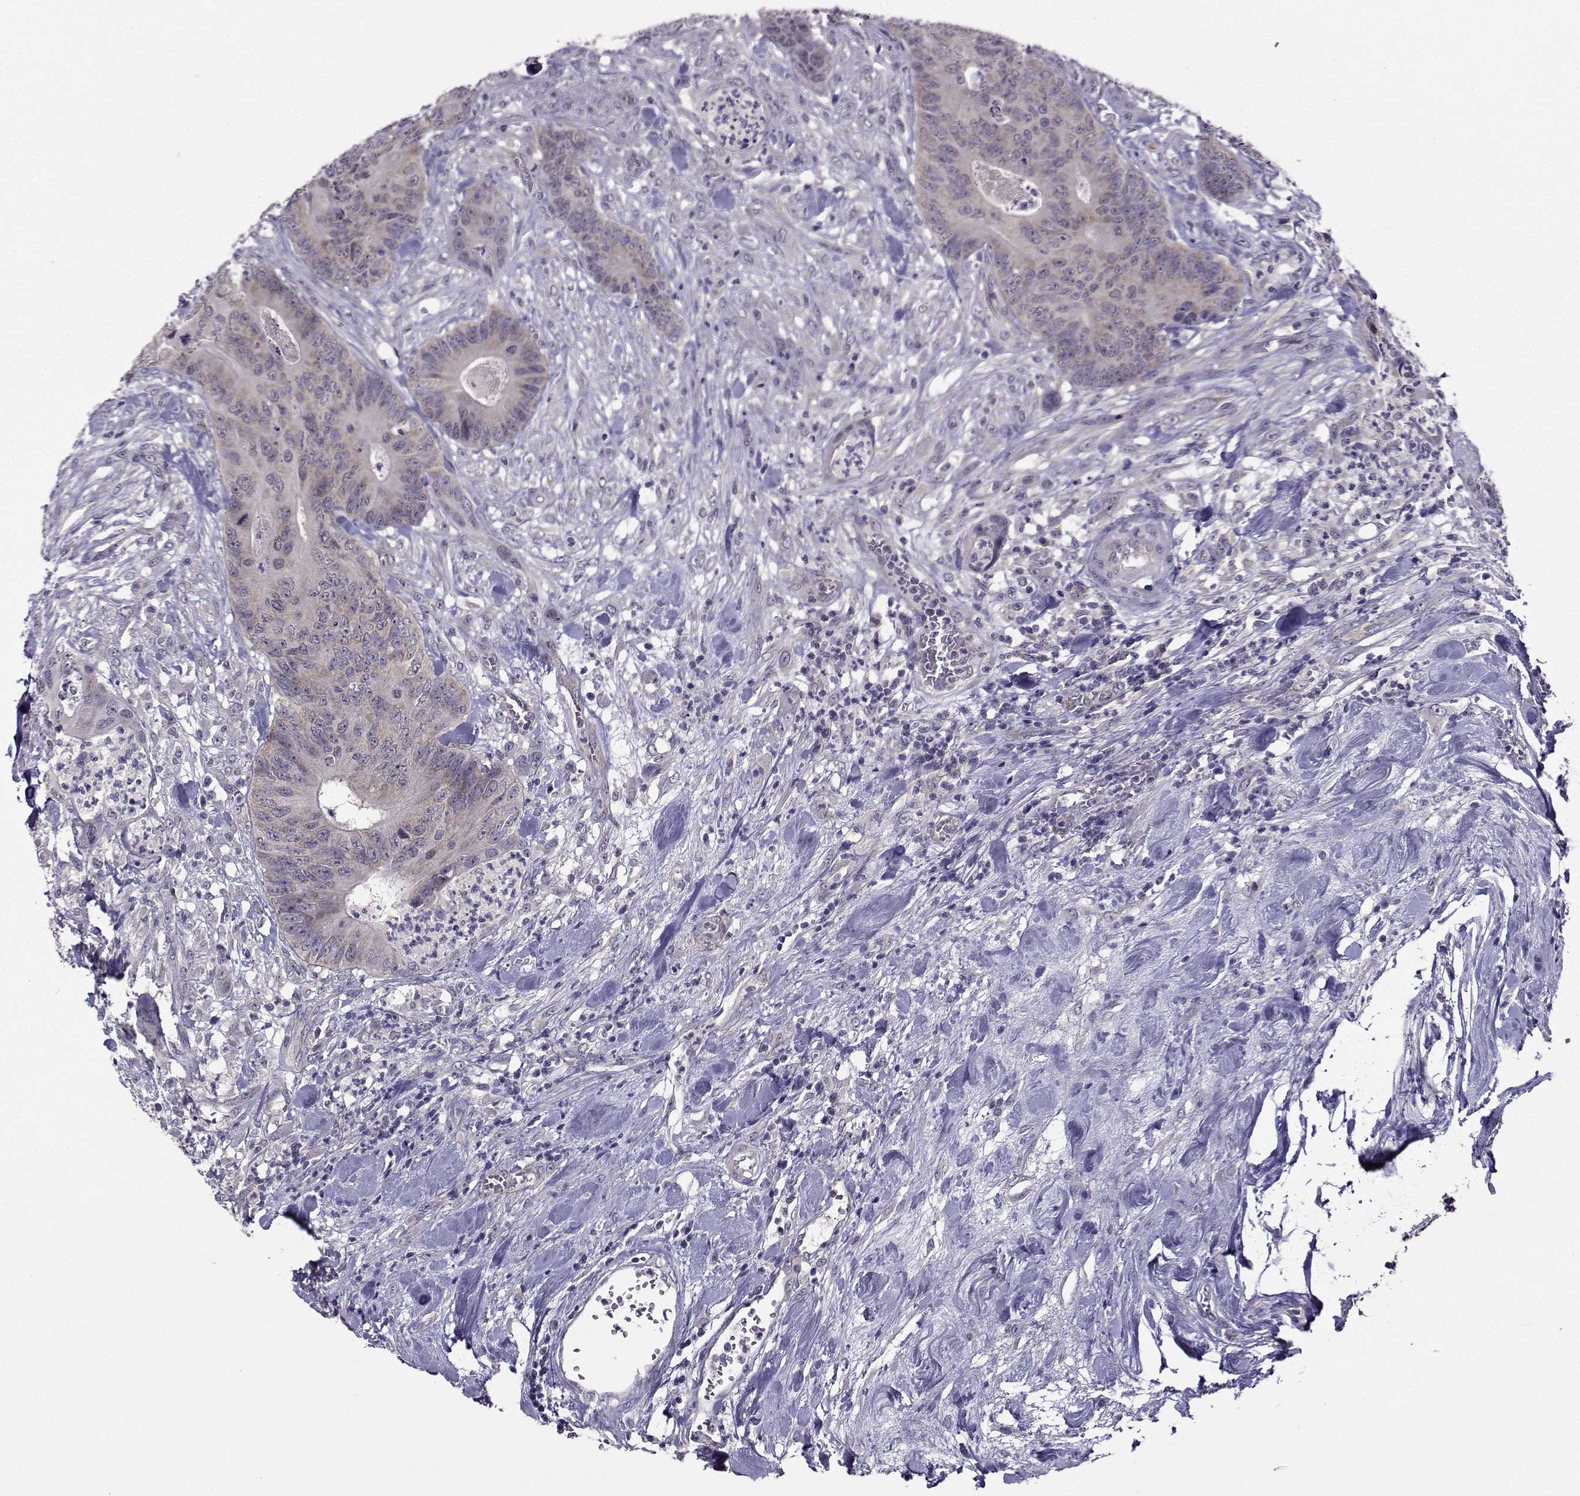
{"staining": {"intensity": "negative", "quantity": "none", "location": "none"}, "tissue": "colorectal cancer", "cell_type": "Tumor cells", "image_type": "cancer", "snomed": [{"axis": "morphology", "description": "Adenocarcinoma, NOS"}, {"axis": "topography", "description": "Colon"}], "caption": "Tumor cells are negative for protein expression in human colorectal cancer.", "gene": "DDX20", "patient": {"sex": "male", "age": 84}}